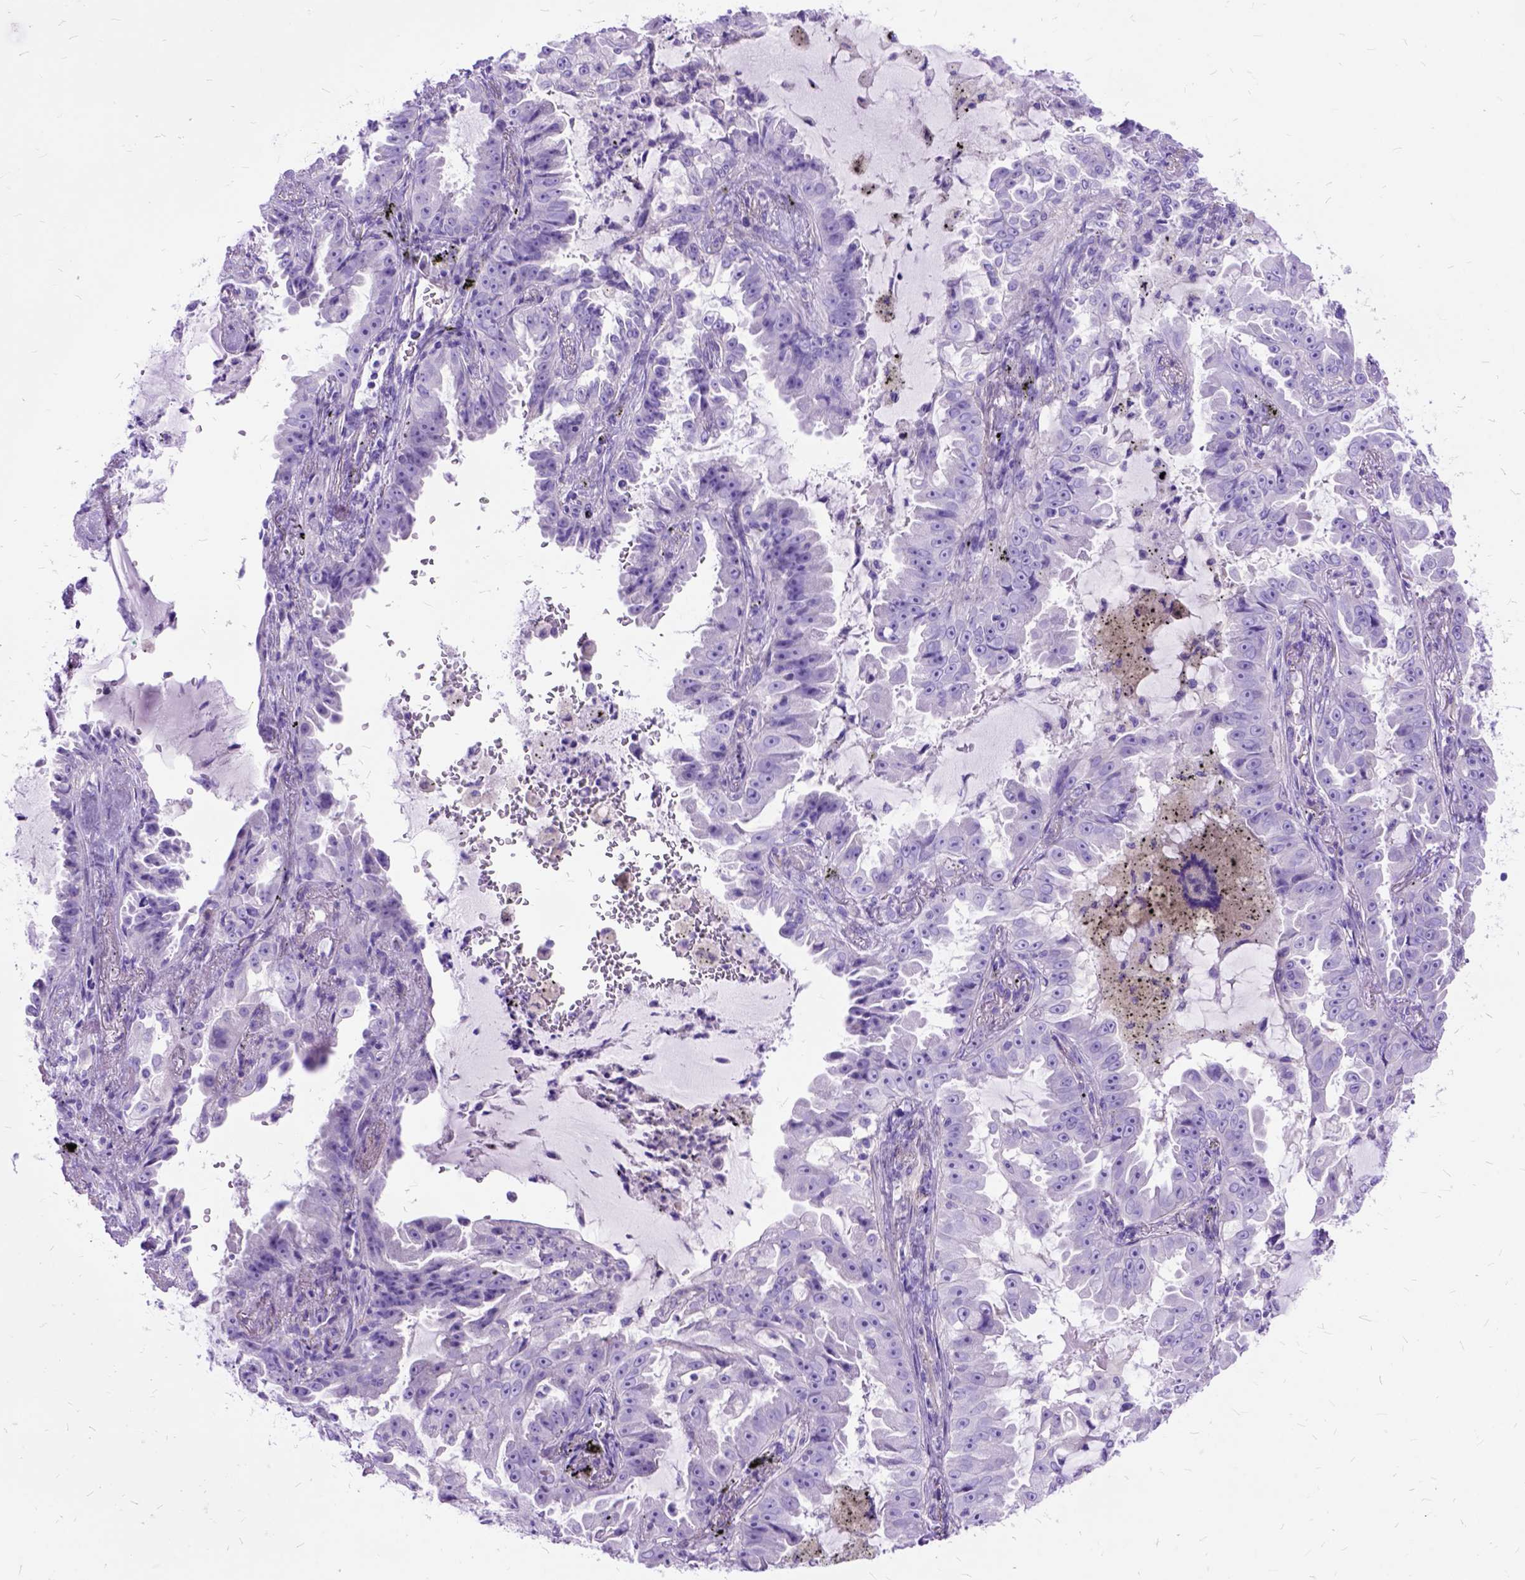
{"staining": {"intensity": "negative", "quantity": "none", "location": "none"}, "tissue": "lung cancer", "cell_type": "Tumor cells", "image_type": "cancer", "snomed": [{"axis": "morphology", "description": "Adenocarcinoma, NOS"}, {"axis": "topography", "description": "Lung"}], "caption": "The micrograph exhibits no staining of tumor cells in lung cancer.", "gene": "ARL9", "patient": {"sex": "female", "age": 52}}